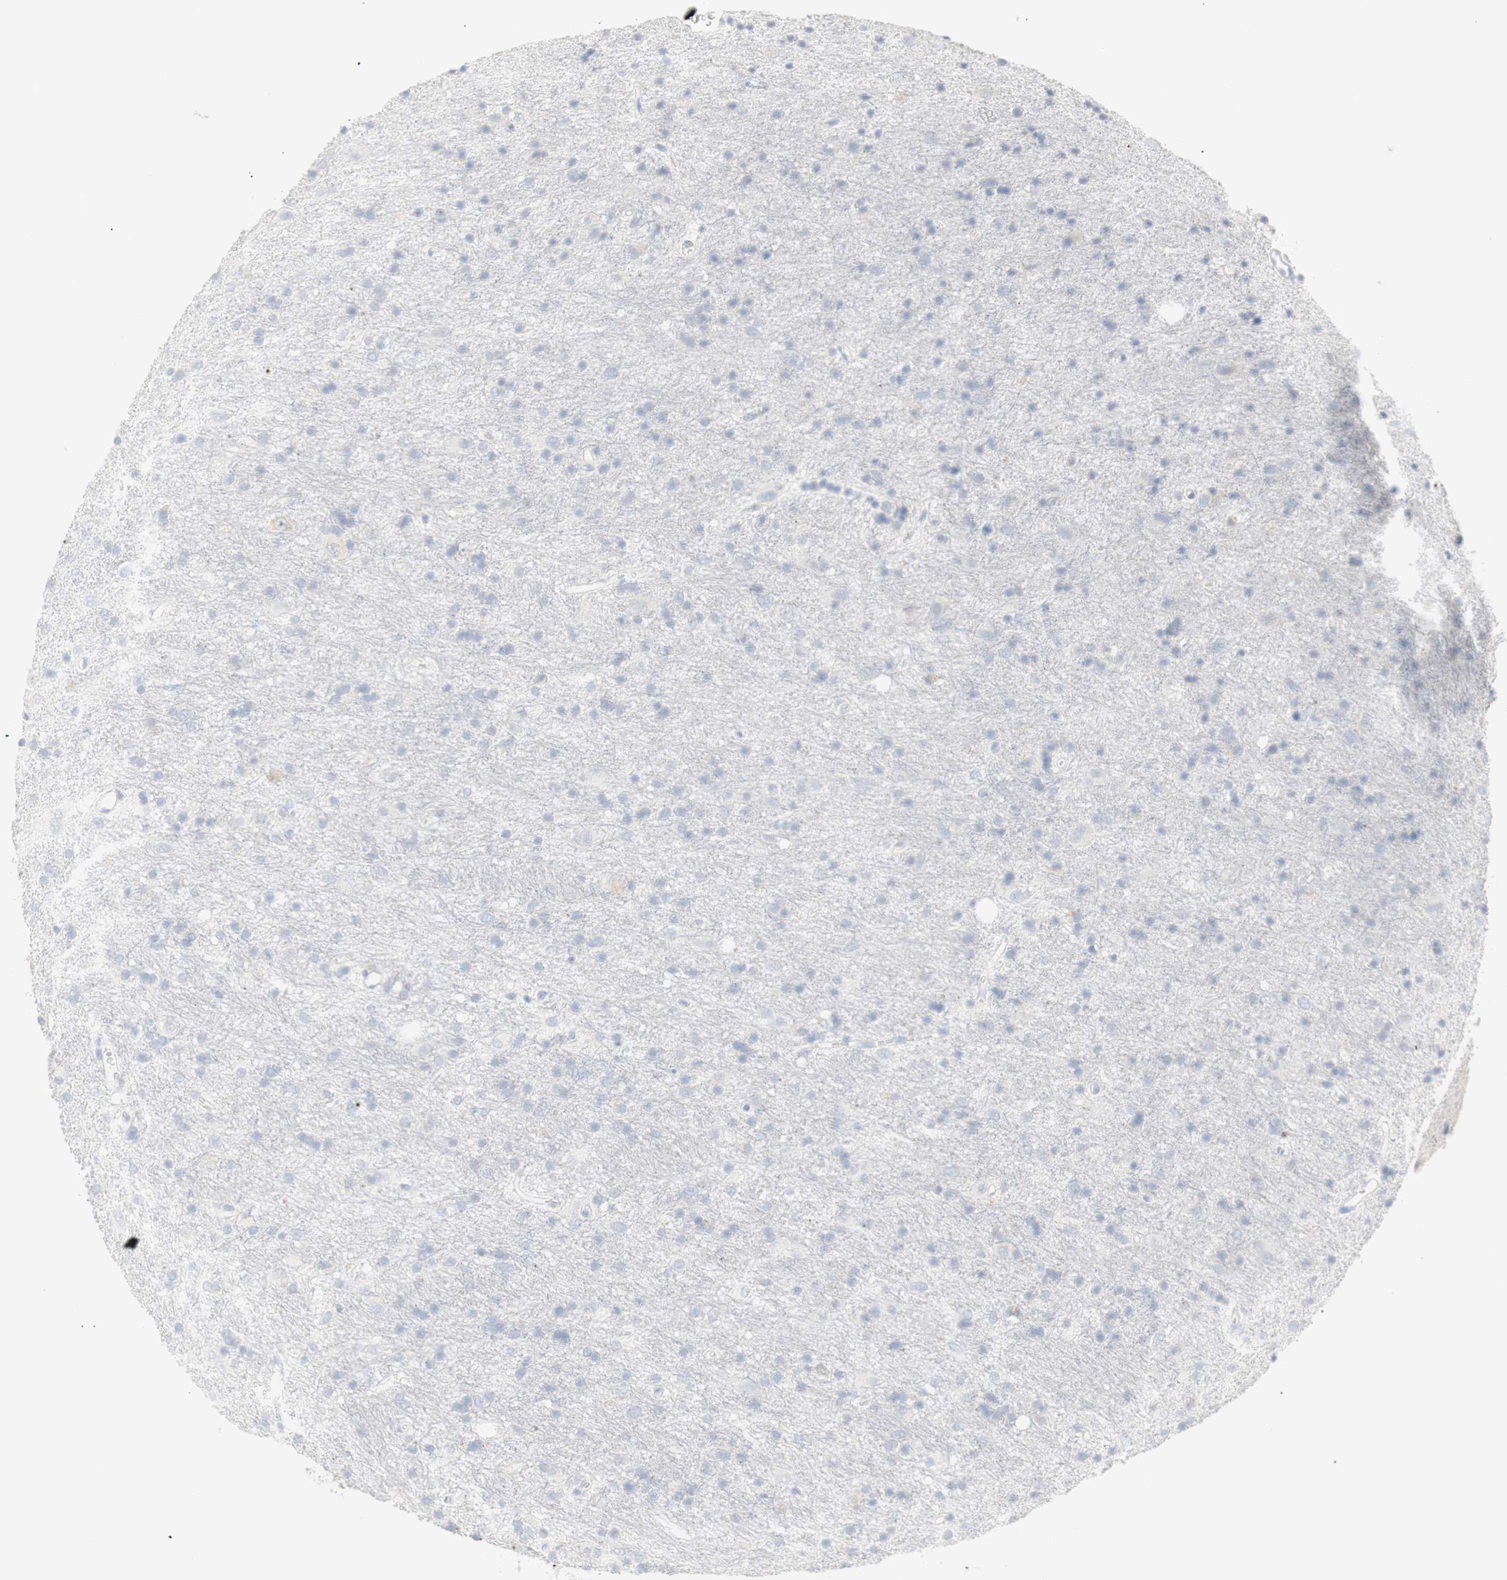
{"staining": {"intensity": "negative", "quantity": "none", "location": "none"}, "tissue": "glioma", "cell_type": "Tumor cells", "image_type": "cancer", "snomed": [{"axis": "morphology", "description": "Glioma, malignant, Low grade"}, {"axis": "topography", "description": "Brain"}], "caption": "Low-grade glioma (malignant) was stained to show a protein in brown. There is no significant positivity in tumor cells. The staining was performed using DAB (3,3'-diaminobenzidine) to visualize the protein expression in brown, while the nuclei were stained in blue with hematoxylin (Magnification: 20x).", "gene": "B4GALNT3", "patient": {"sex": "male", "age": 77}}